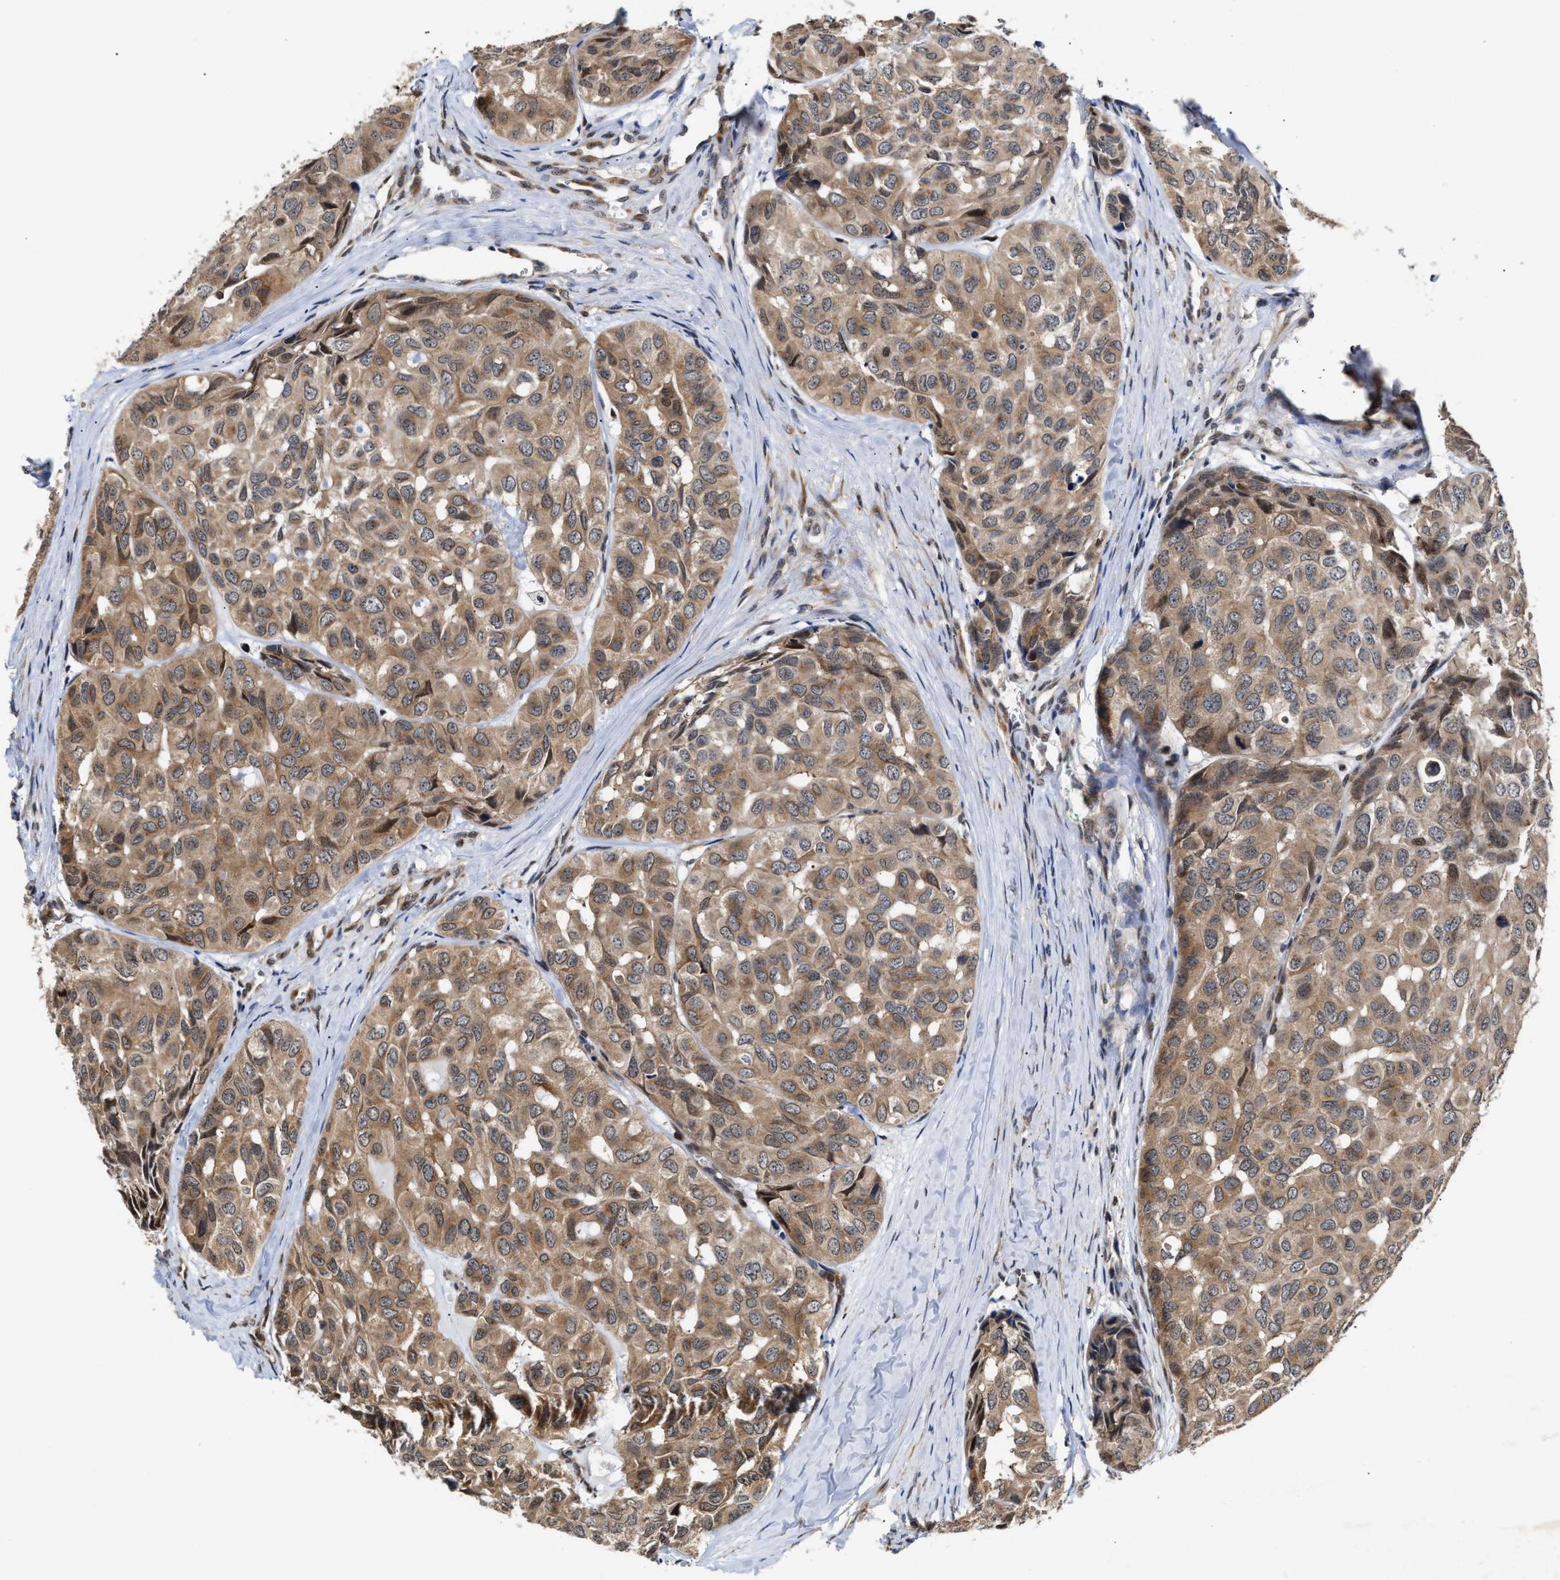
{"staining": {"intensity": "moderate", "quantity": ">75%", "location": "cytoplasmic/membranous"}, "tissue": "head and neck cancer", "cell_type": "Tumor cells", "image_type": "cancer", "snomed": [{"axis": "morphology", "description": "Adenocarcinoma, NOS"}, {"axis": "topography", "description": "Salivary gland, NOS"}, {"axis": "topography", "description": "Head-Neck"}], "caption": "This is a photomicrograph of immunohistochemistry staining of head and neck cancer, which shows moderate positivity in the cytoplasmic/membranous of tumor cells.", "gene": "CLIP2", "patient": {"sex": "female", "age": 76}}